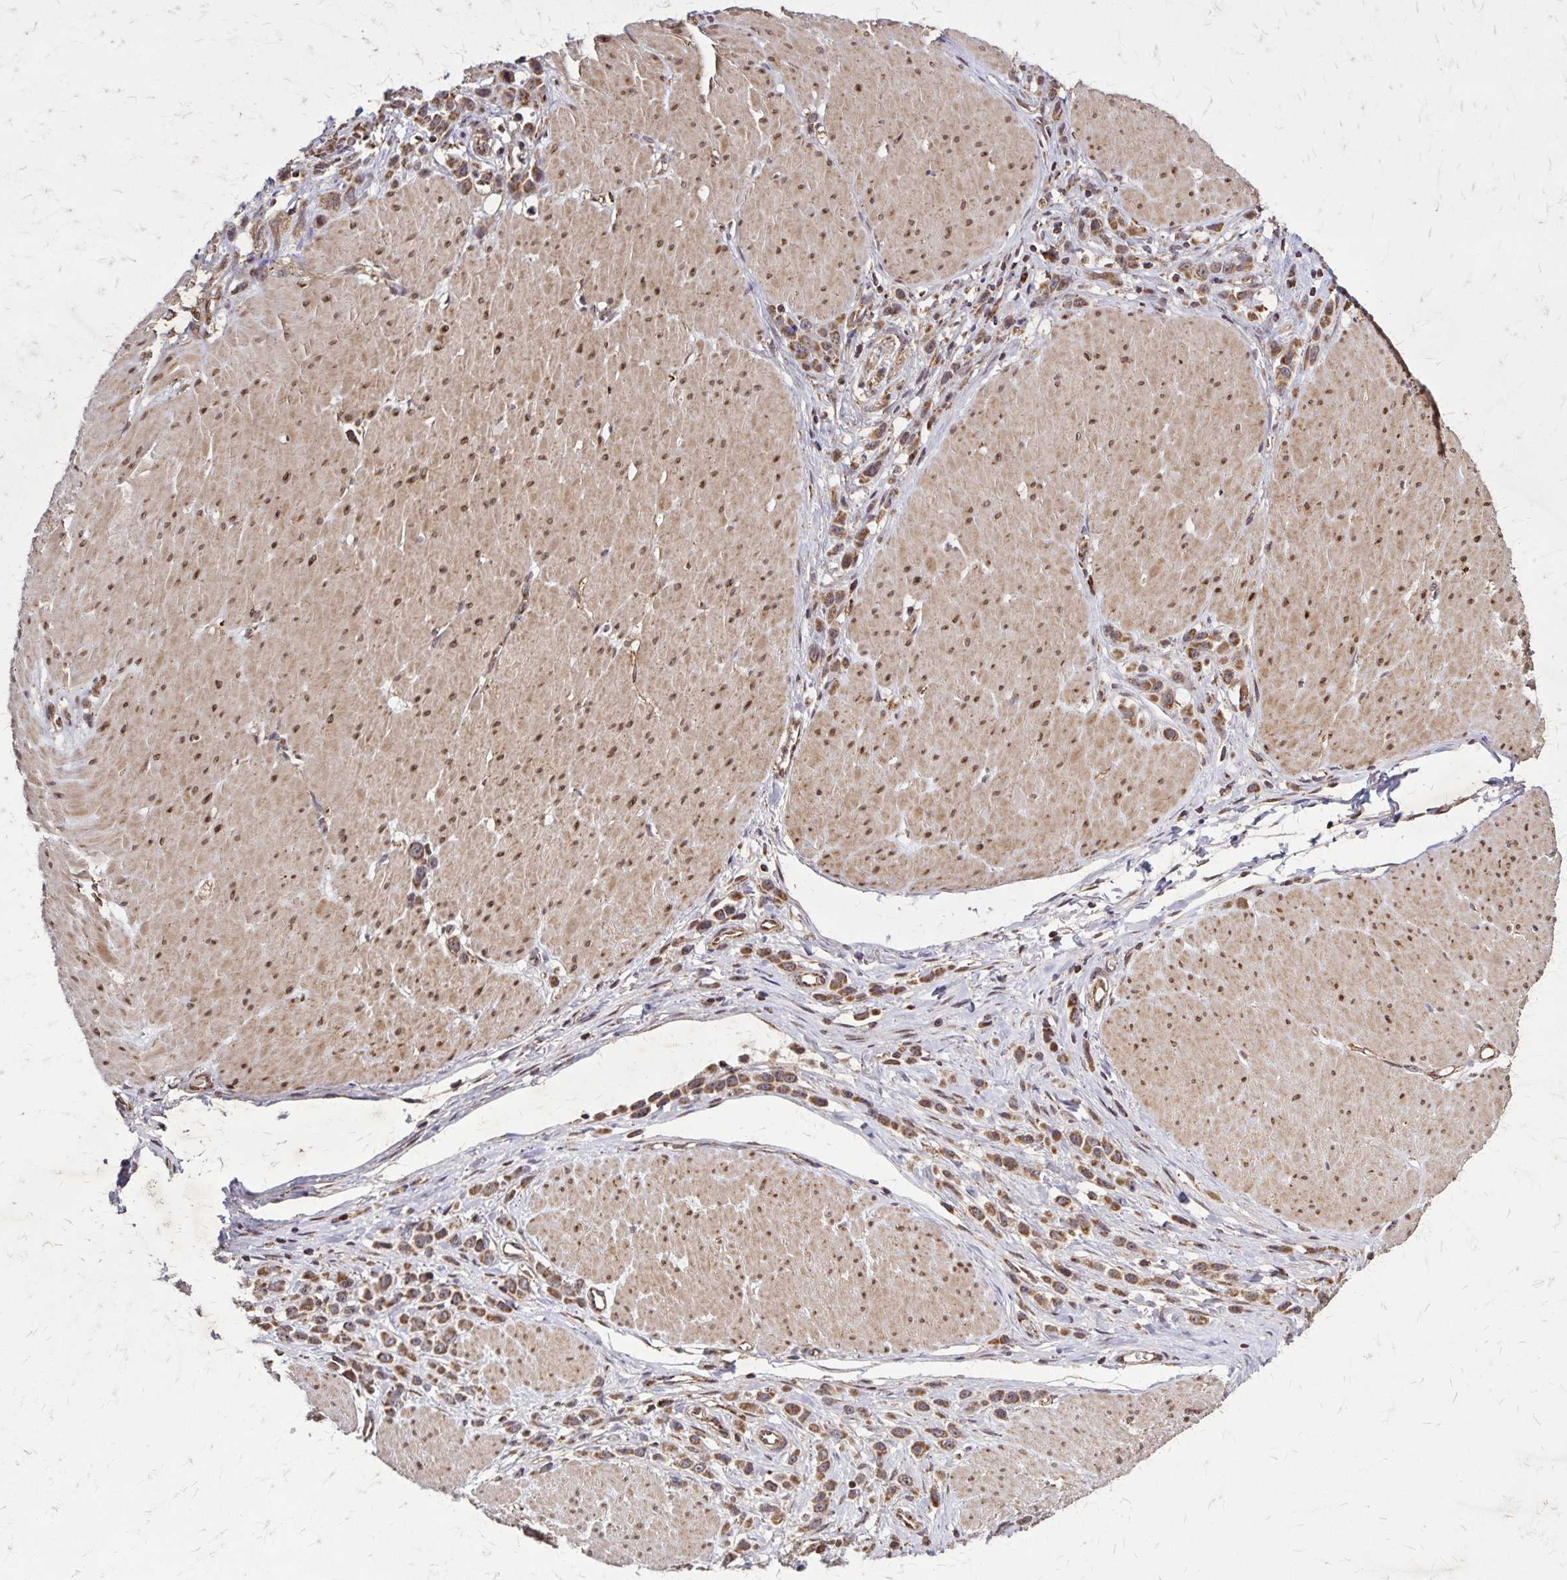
{"staining": {"intensity": "strong", "quantity": ">75%", "location": "cytoplasmic/membranous"}, "tissue": "stomach cancer", "cell_type": "Tumor cells", "image_type": "cancer", "snomed": [{"axis": "morphology", "description": "Adenocarcinoma, NOS"}, {"axis": "topography", "description": "Stomach"}], "caption": "Protein expression analysis of stomach adenocarcinoma exhibits strong cytoplasmic/membranous positivity in about >75% of tumor cells.", "gene": "NFS1", "patient": {"sex": "male", "age": 47}}